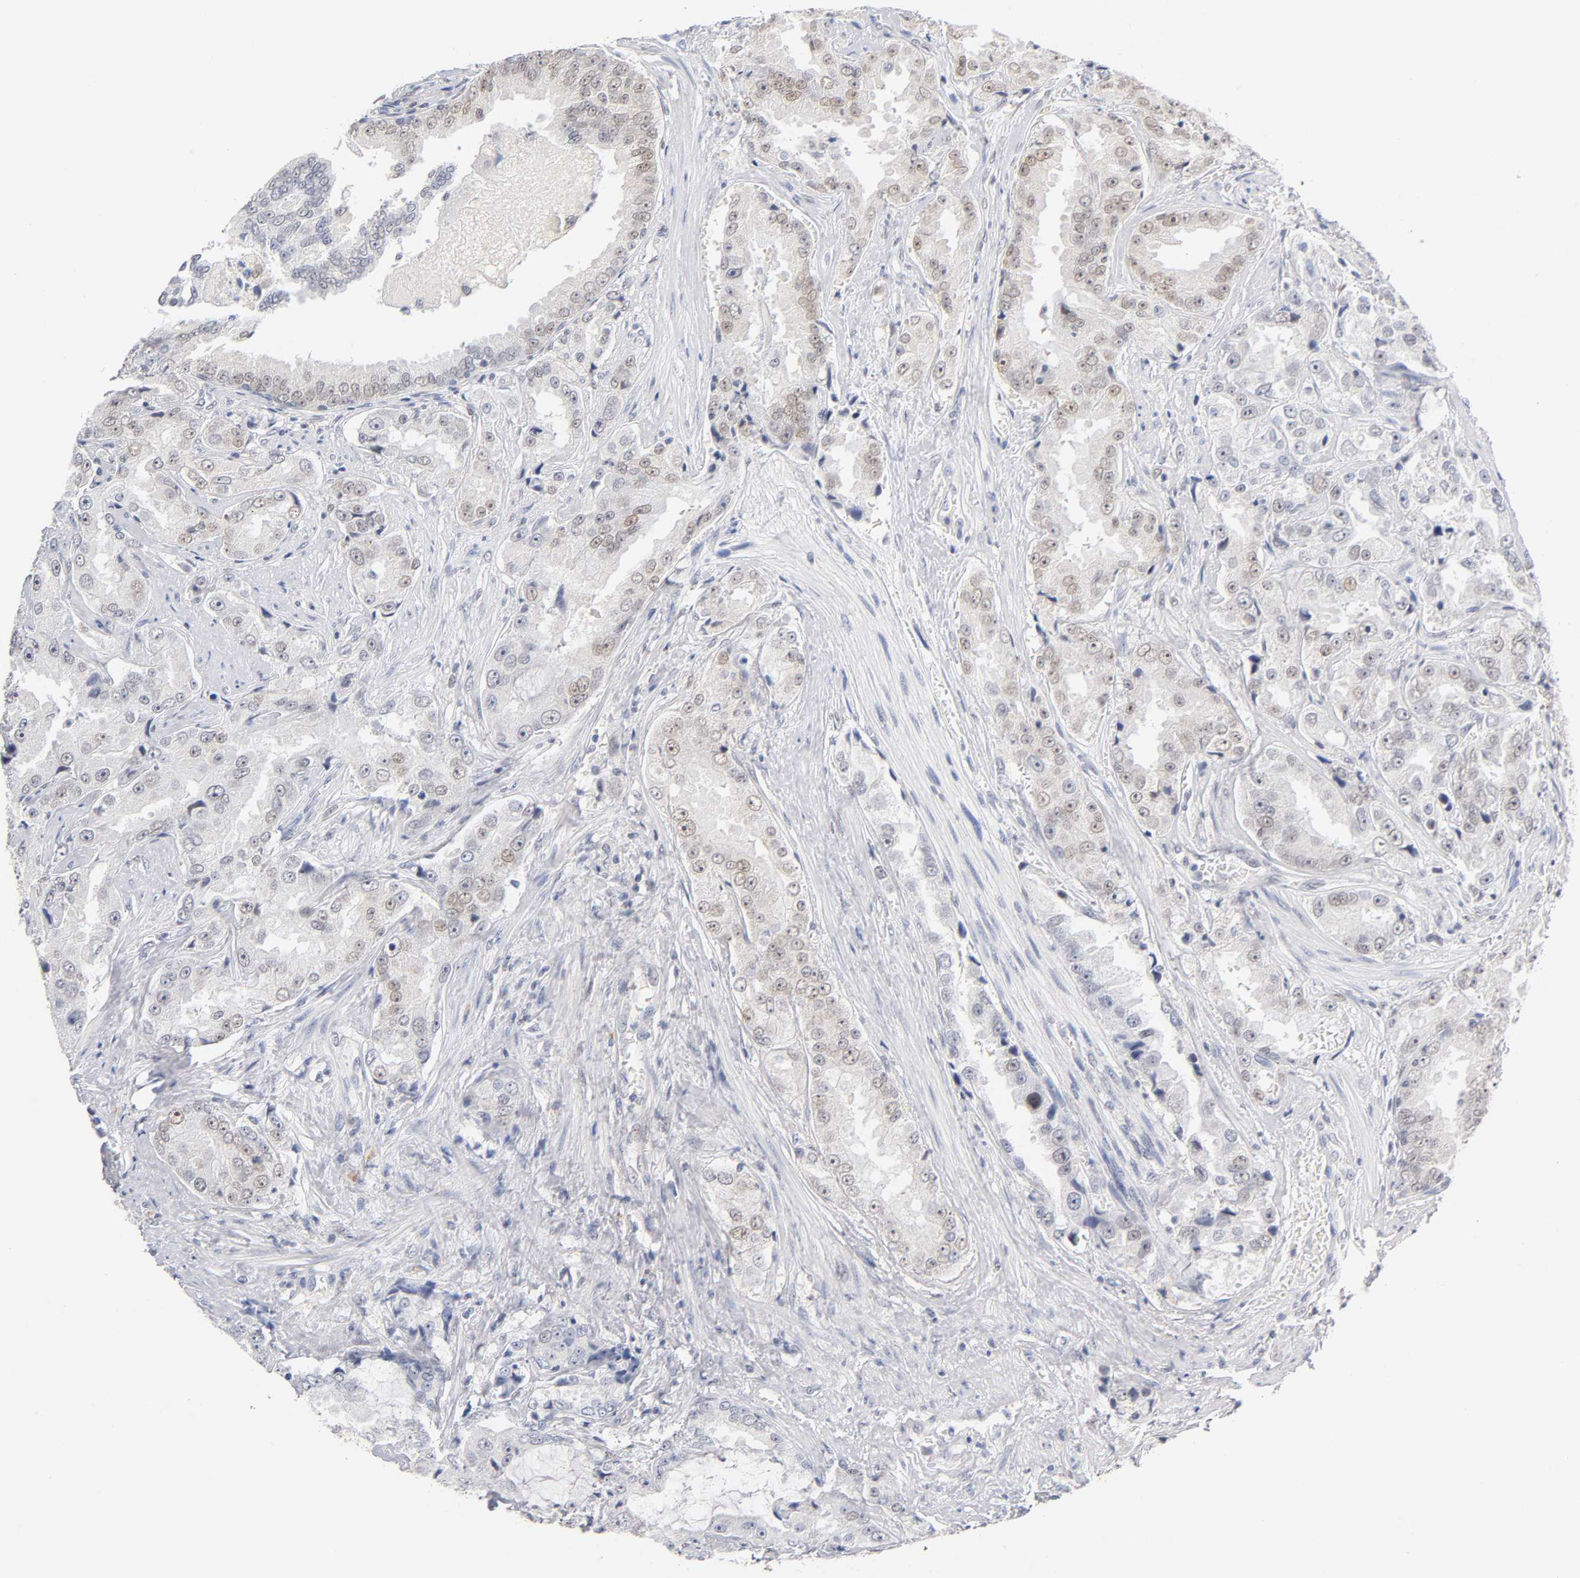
{"staining": {"intensity": "weak", "quantity": "25%-75%", "location": "nuclear"}, "tissue": "prostate cancer", "cell_type": "Tumor cells", "image_type": "cancer", "snomed": [{"axis": "morphology", "description": "Adenocarcinoma, High grade"}, {"axis": "topography", "description": "Prostate"}], "caption": "About 25%-75% of tumor cells in human prostate cancer display weak nuclear protein staining as visualized by brown immunohistochemical staining.", "gene": "NFATC1", "patient": {"sex": "male", "age": 73}}